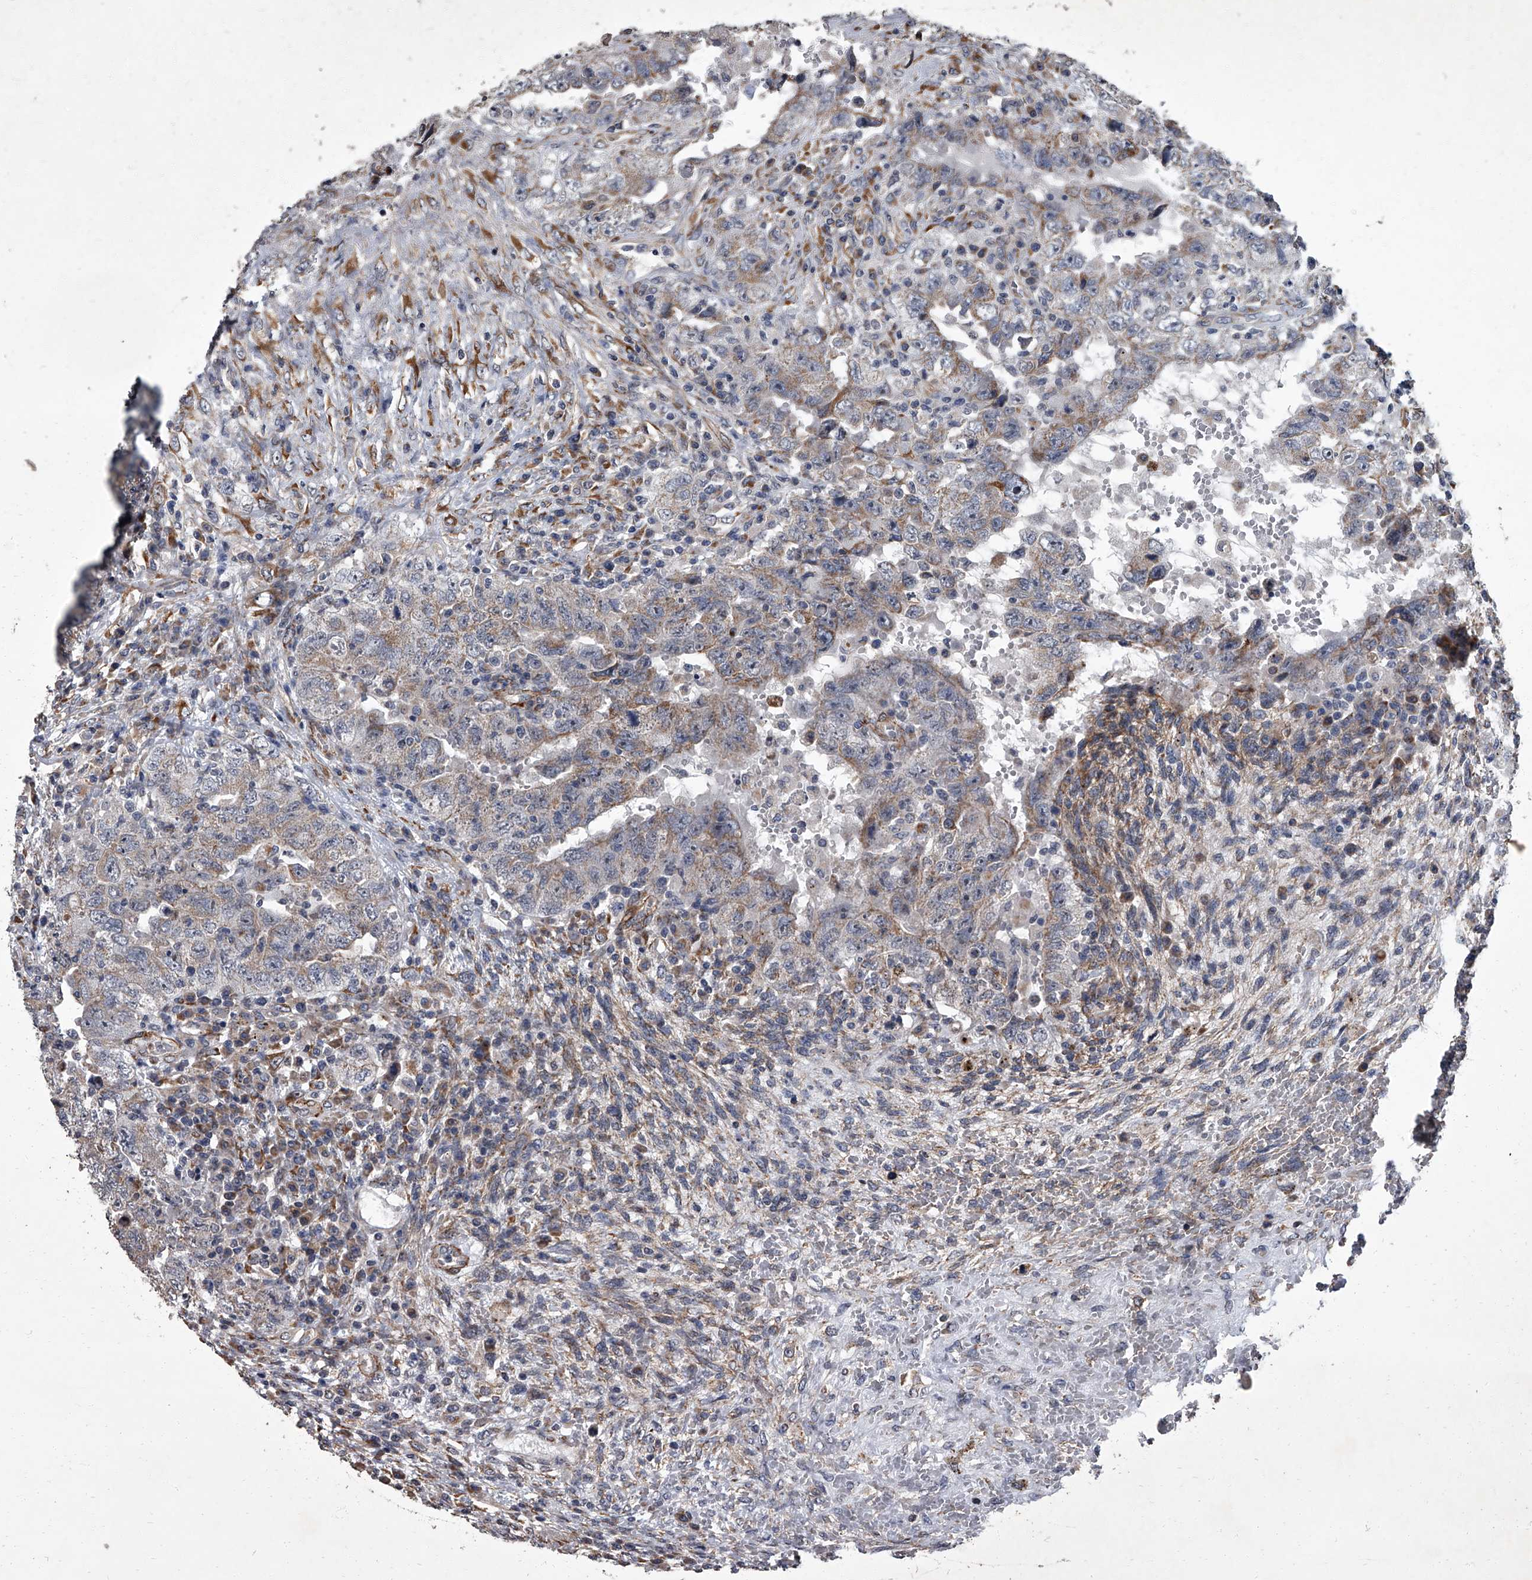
{"staining": {"intensity": "weak", "quantity": "25%-75%", "location": "cytoplasmic/membranous"}, "tissue": "testis cancer", "cell_type": "Tumor cells", "image_type": "cancer", "snomed": [{"axis": "morphology", "description": "Carcinoma, Embryonal, NOS"}, {"axis": "topography", "description": "Testis"}], "caption": "DAB (3,3'-diaminobenzidine) immunohistochemical staining of human testis cancer (embryonal carcinoma) exhibits weak cytoplasmic/membranous protein expression in approximately 25%-75% of tumor cells.", "gene": "SIRT4", "patient": {"sex": "male", "age": 26}}